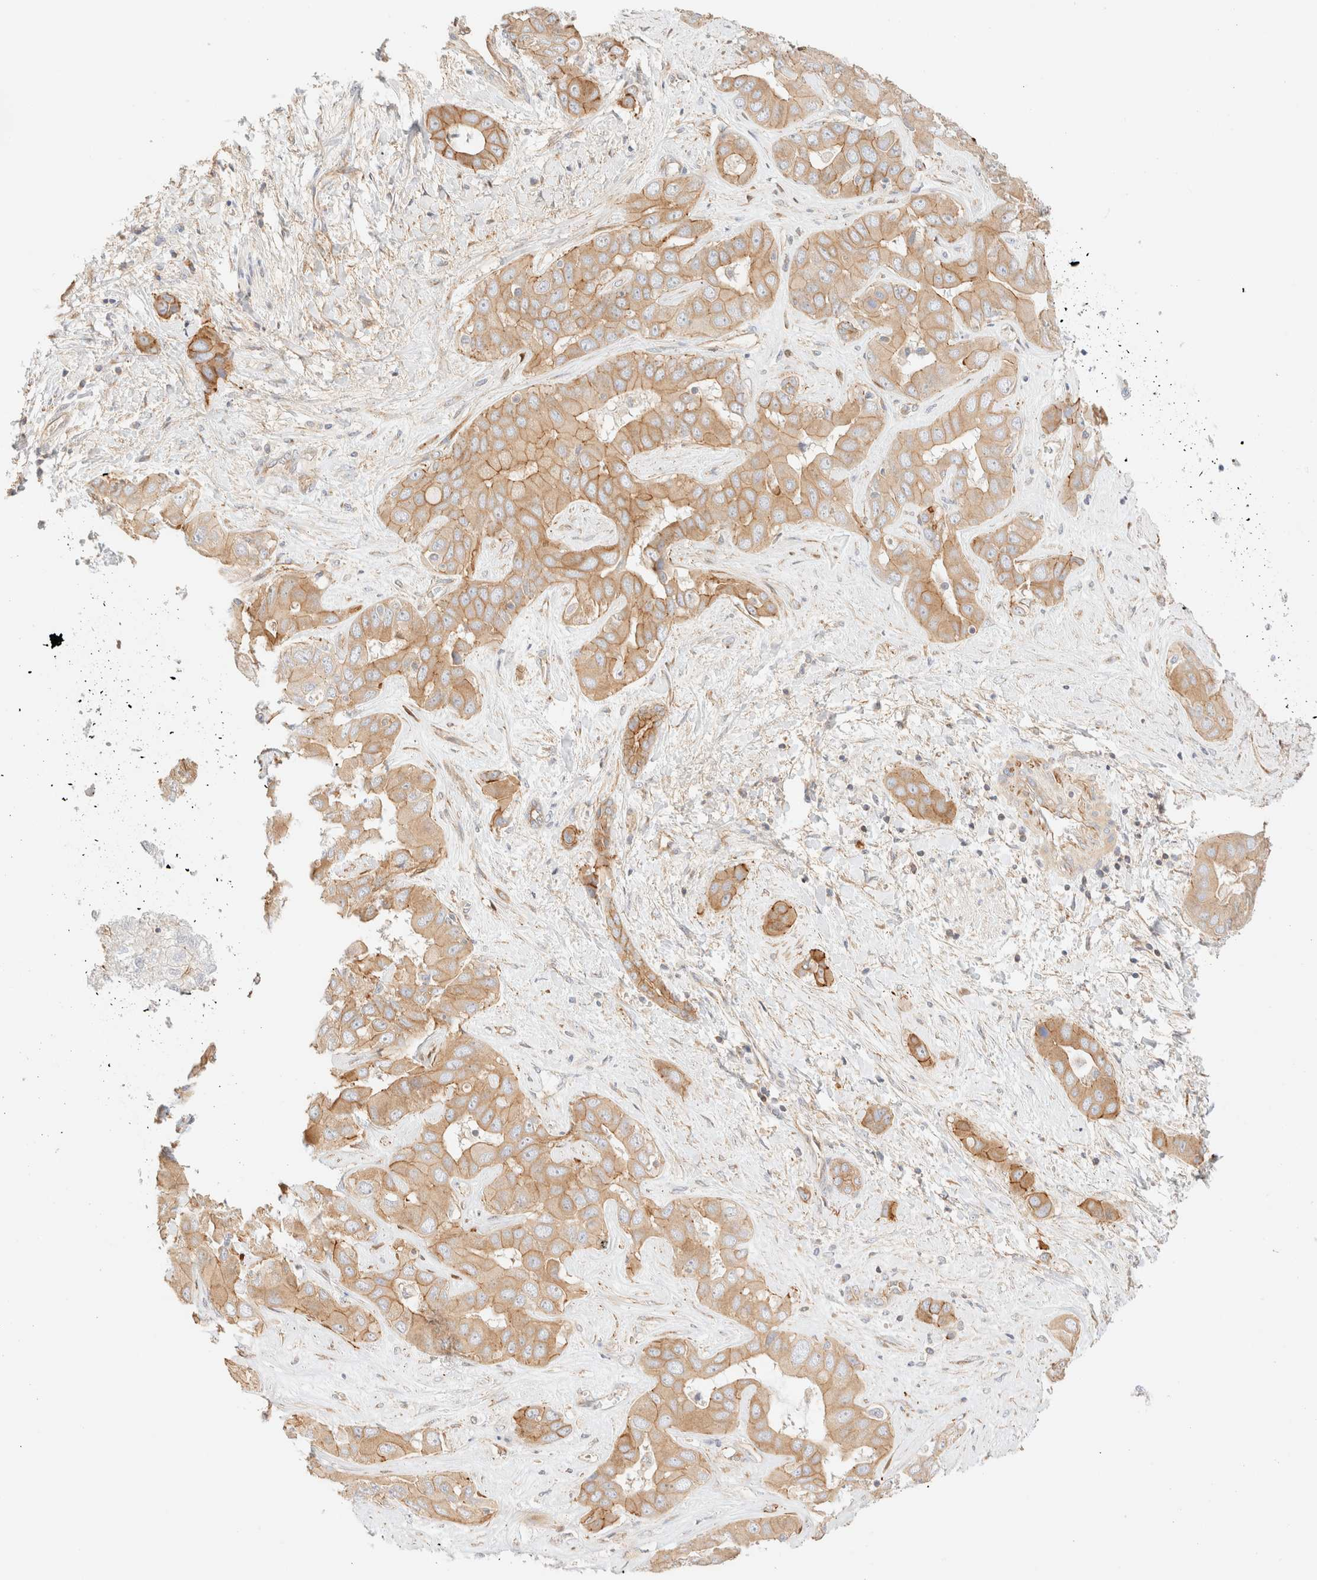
{"staining": {"intensity": "moderate", "quantity": ">75%", "location": "cytoplasmic/membranous"}, "tissue": "liver cancer", "cell_type": "Tumor cells", "image_type": "cancer", "snomed": [{"axis": "morphology", "description": "Cholangiocarcinoma"}, {"axis": "topography", "description": "Liver"}], "caption": "Protein staining displays moderate cytoplasmic/membranous expression in about >75% of tumor cells in cholangiocarcinoma (liver).", "gene": "MYO10", "patient": {"sex": "female", "age": 52}}